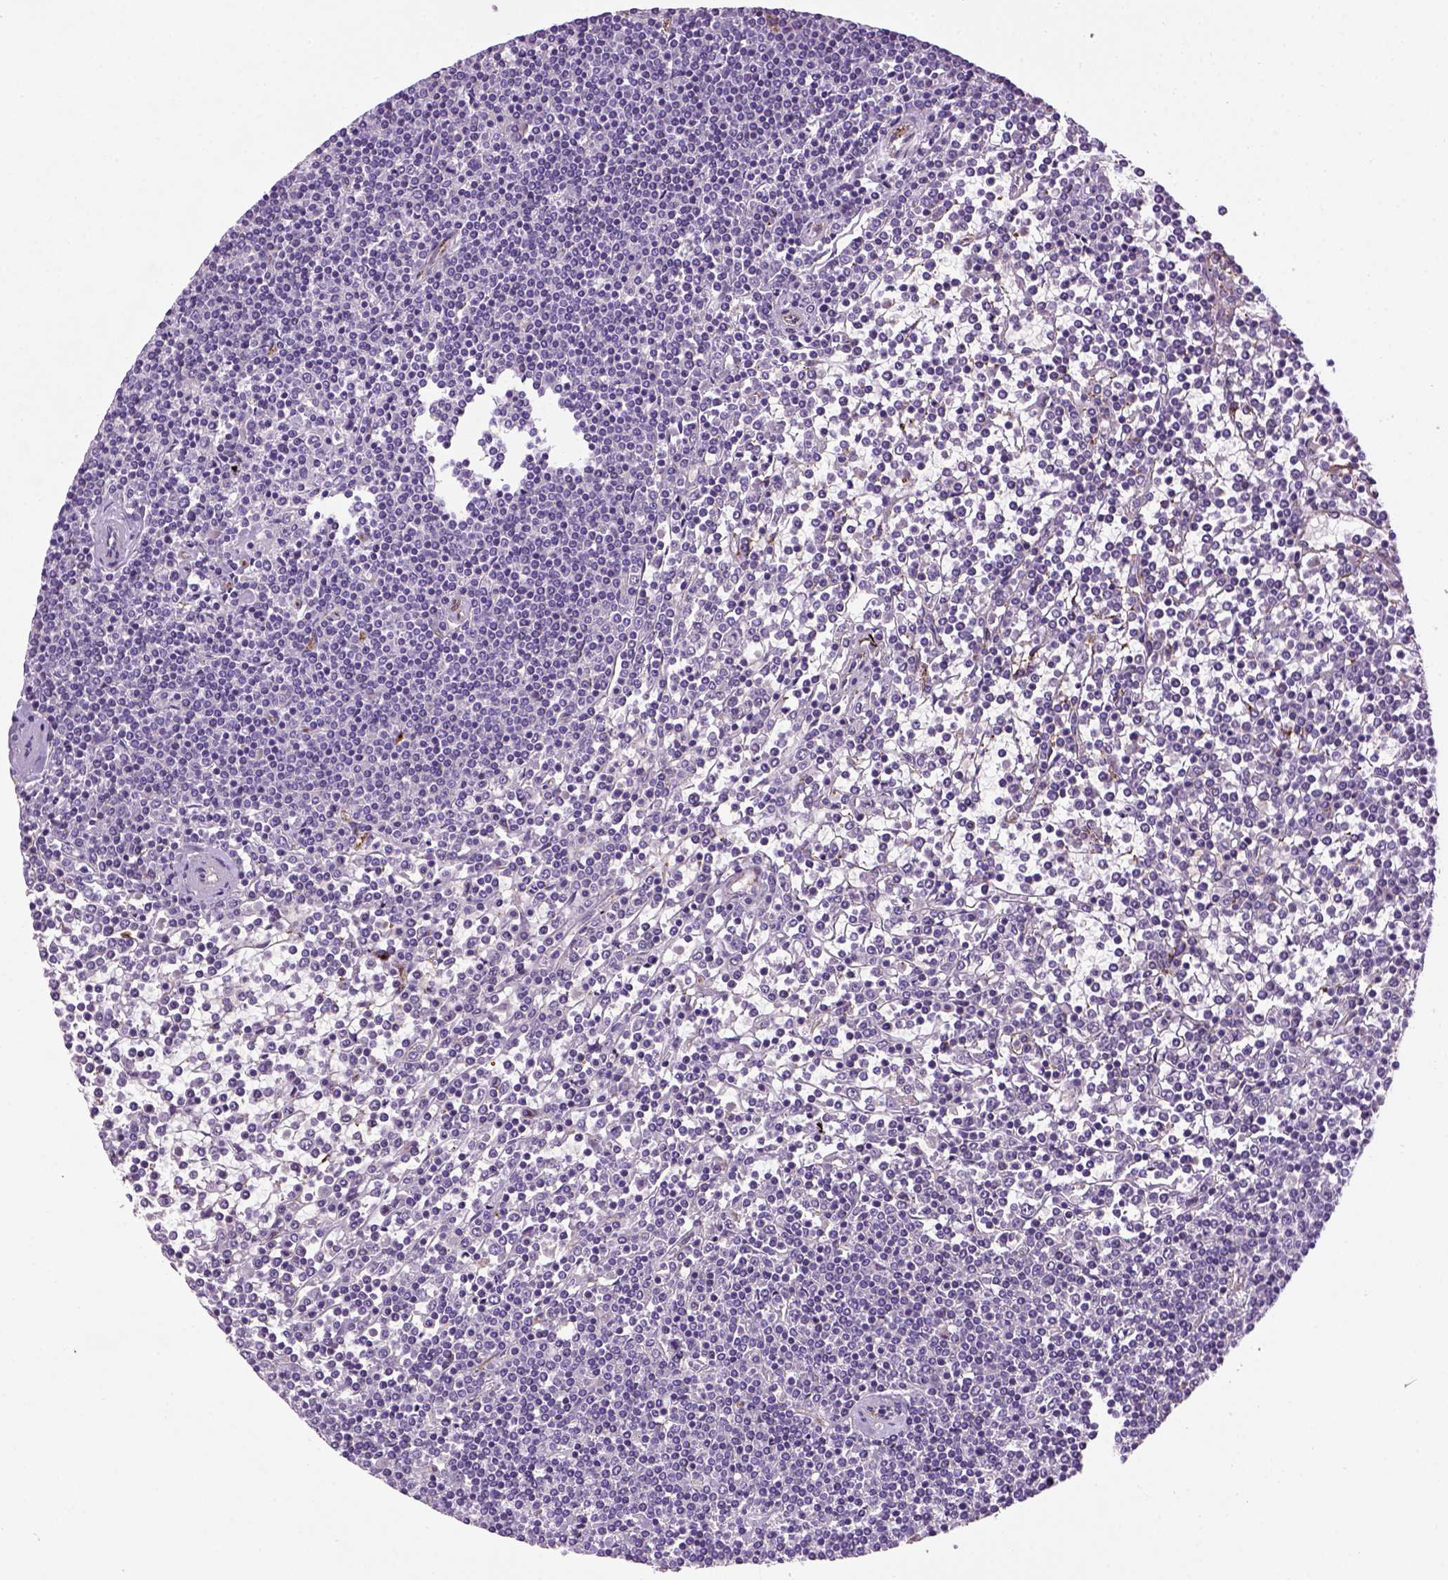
{"staining": {"intensity": "negative", "quantity": "none", "location": "none"}, "tissue": "lymphoma", "cell_type": "Tumor cells", "image_type": "cancer", "snomed": [{"axis": "morphology", "description": "Malignant lymphoma, non-Hodgkin's type, Low grade"}, {"axis": "topography", "description": "Spleen"}], "caption": "This is a photomicrograph of immunohistochemistry (IHC) staining of low-grade malignant lymphoma, non-Hodgkin's type, which shows no staining in tumor cells.", "gene": "VWF", "patient": {"sex": "female", "age": 19}}